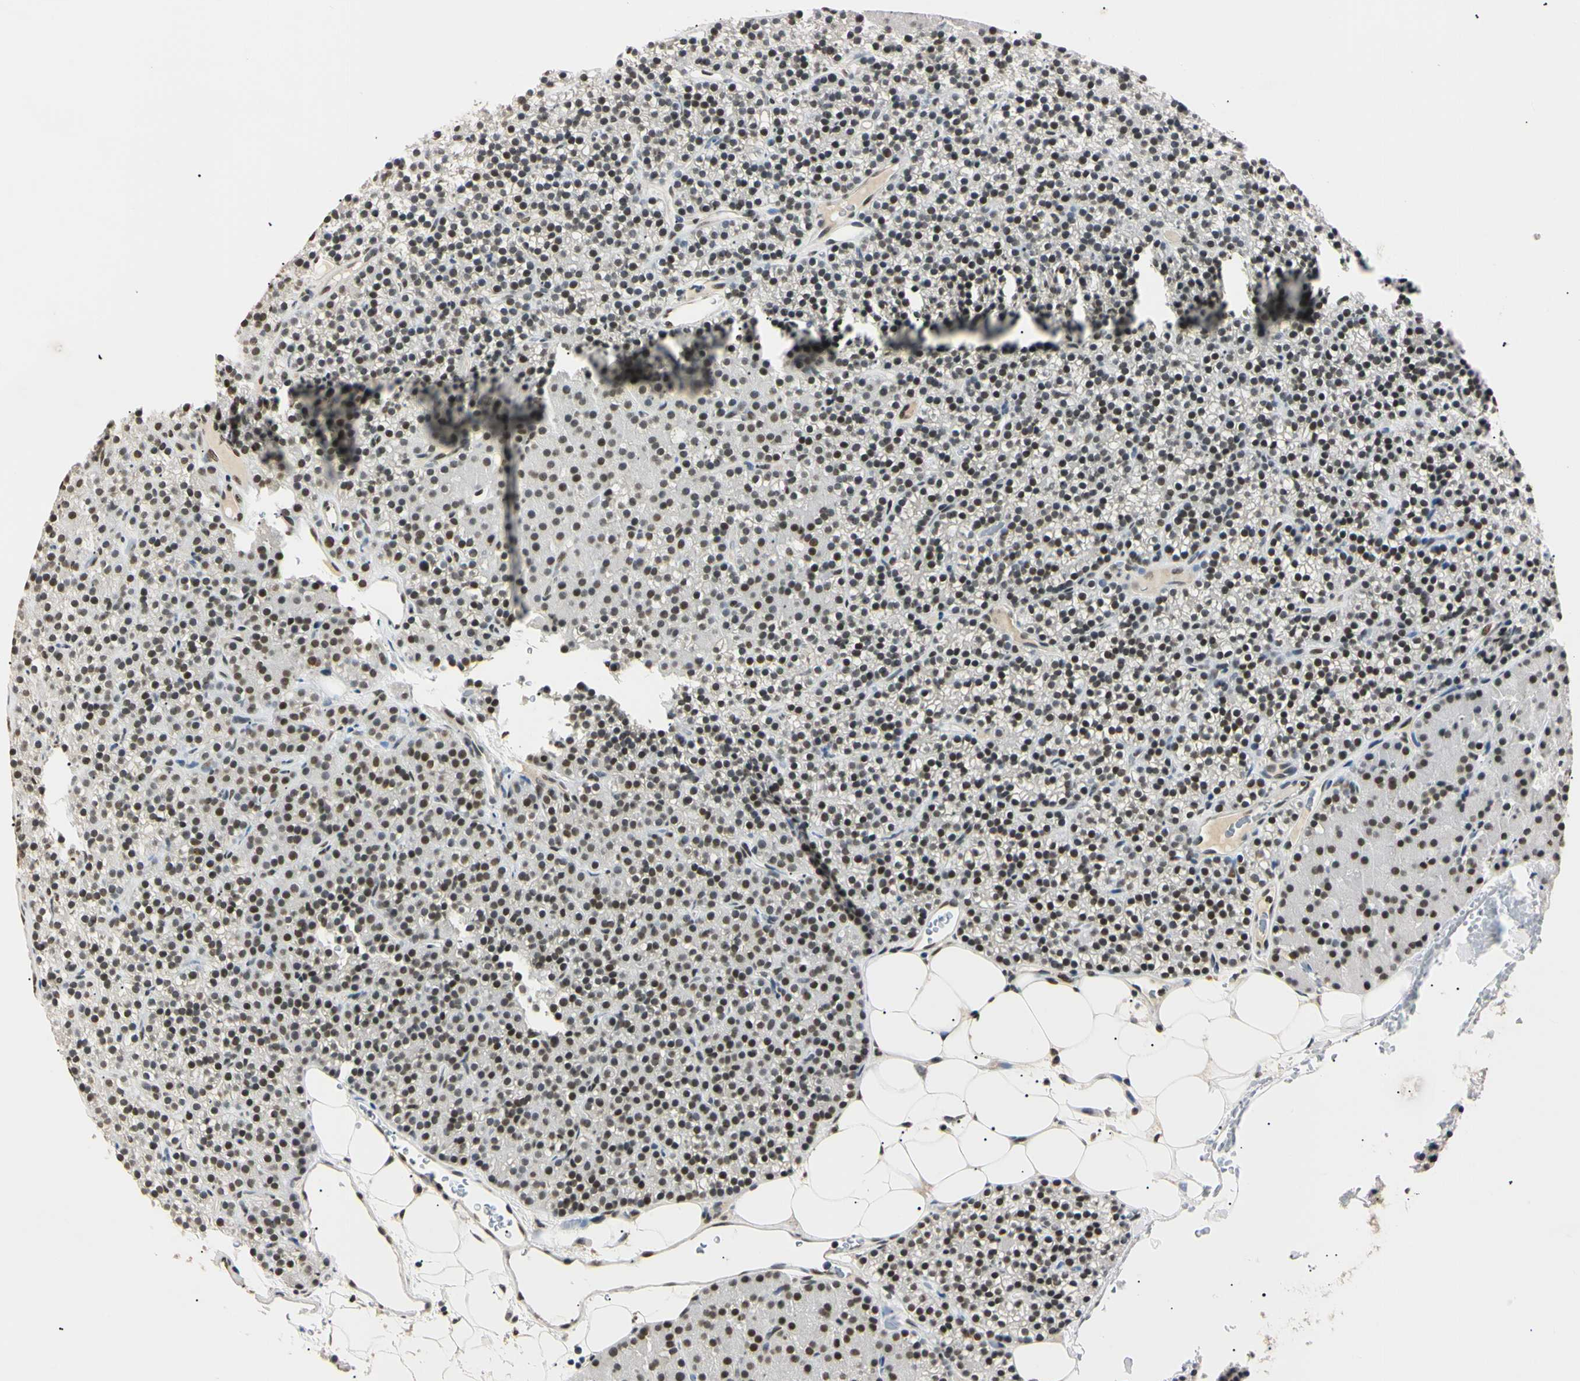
{"staining": {"intensity": "strong", "quantity": ">75%", "location": "nuclear"}, "tissue": "parathyroid gland", "cell_type": "Glandular cells", "image_type": "normal", "snomed": [{"axis": "morphology", "description": "Normal tissue, NOS"}, {"axis": "morphology", "description": "Hyperplasia, NOS"}, {"axis": "topography", "description": "Parathyroid gland"}], "caption": "Immunohistochemistry staining of benign parathyroid gland, which shows high levels of strong nuclear positivity in about >75% of glandular cells indicating strong nuclear protein positivity. The staining was performed using DAB (brown) for protein detection and nuclei were counterstained in hematoxylin (blue).", "gene": "SMARCA5", "patient": {"sex": "male", "age": 44}}